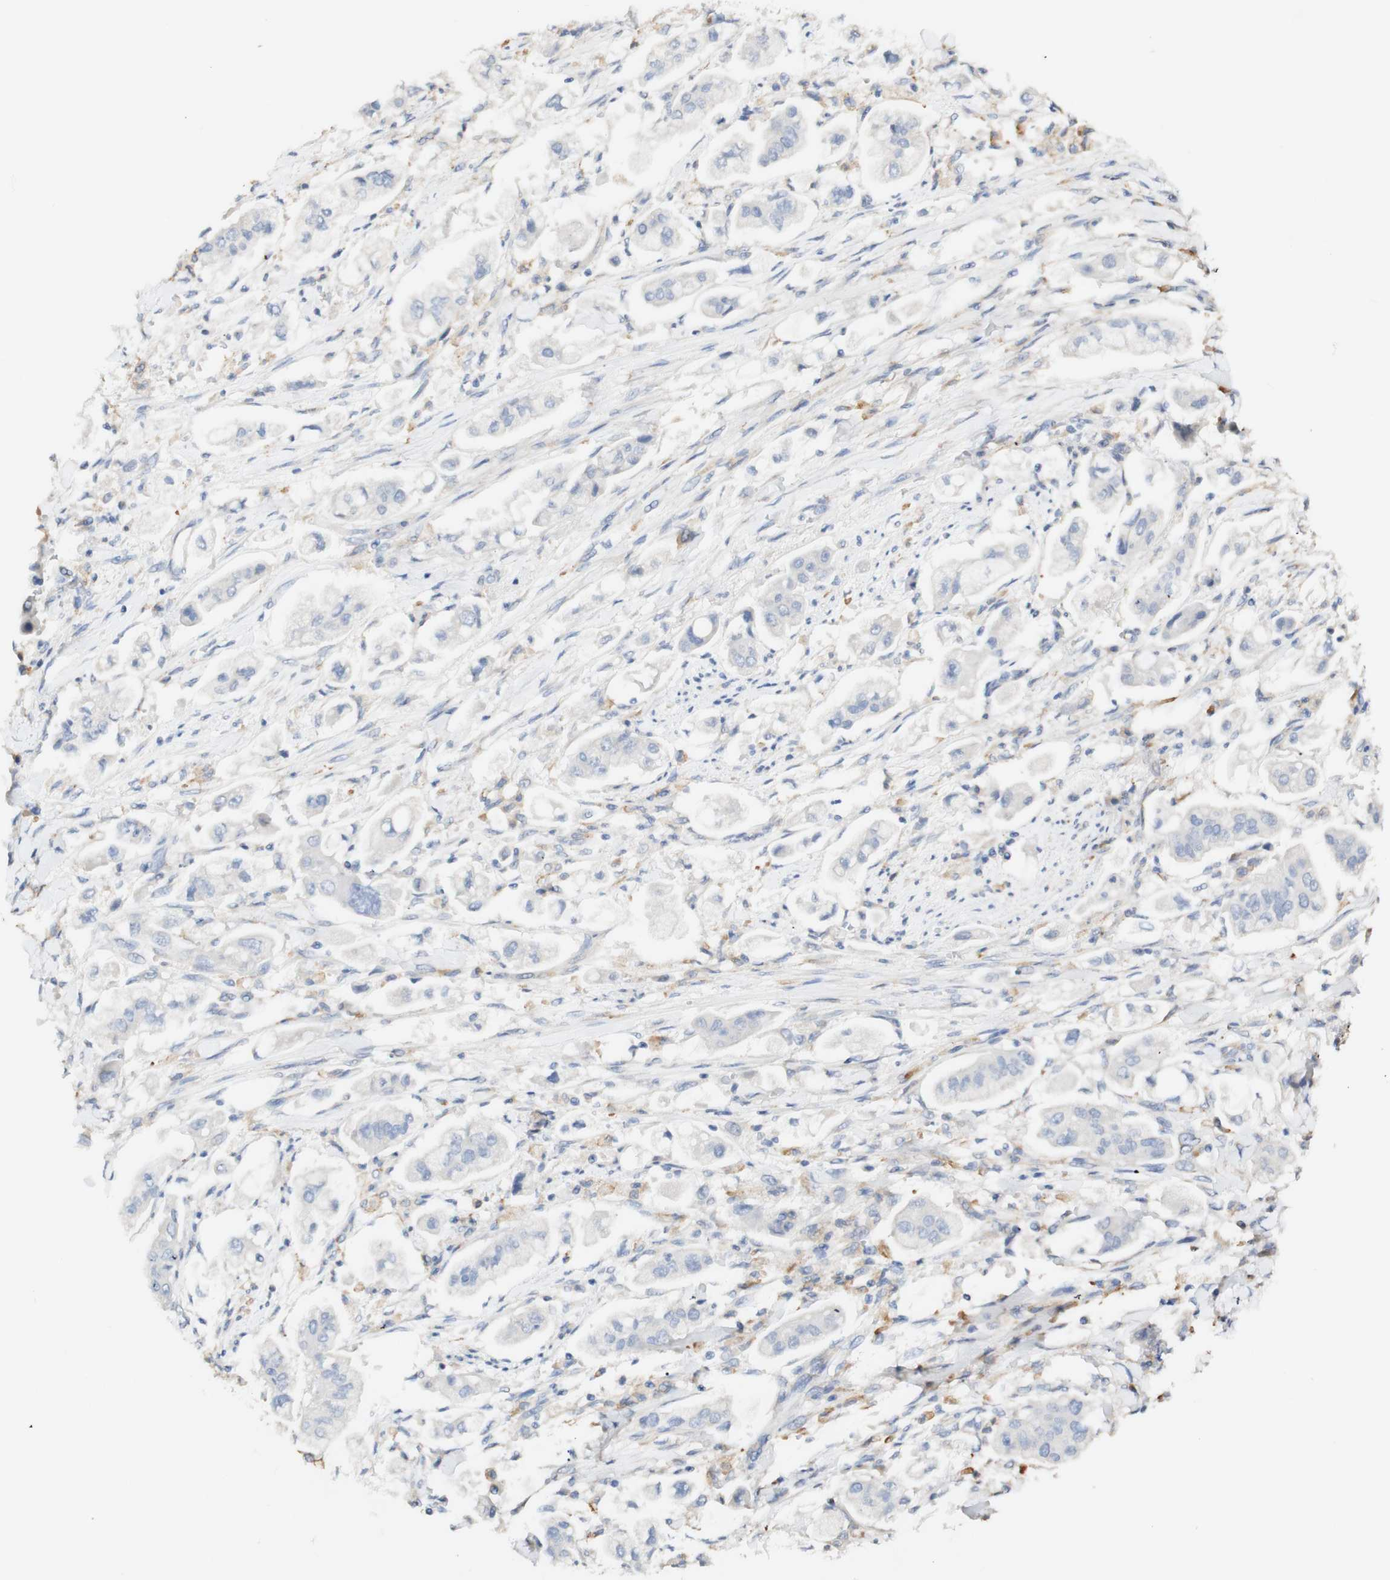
{"staining": {"intensity": "negative", "quantity": "none", "location": "none"}, "tissue": "stomach cancer", "cell_type": "Tumor cells", "image_type": "cancer", "snomed": [{"axis": "morphology", "description": "Adenocarcinoma, NOS"}, {"axis": "topography", "description": "Stomach"}], "caption": "This is an immunohistochemistry histopathology image of stomach cancer. There is no positivity in tumor cells.", "gene": "FCGRT", "patient": {"sex": "male", "age": 62}}